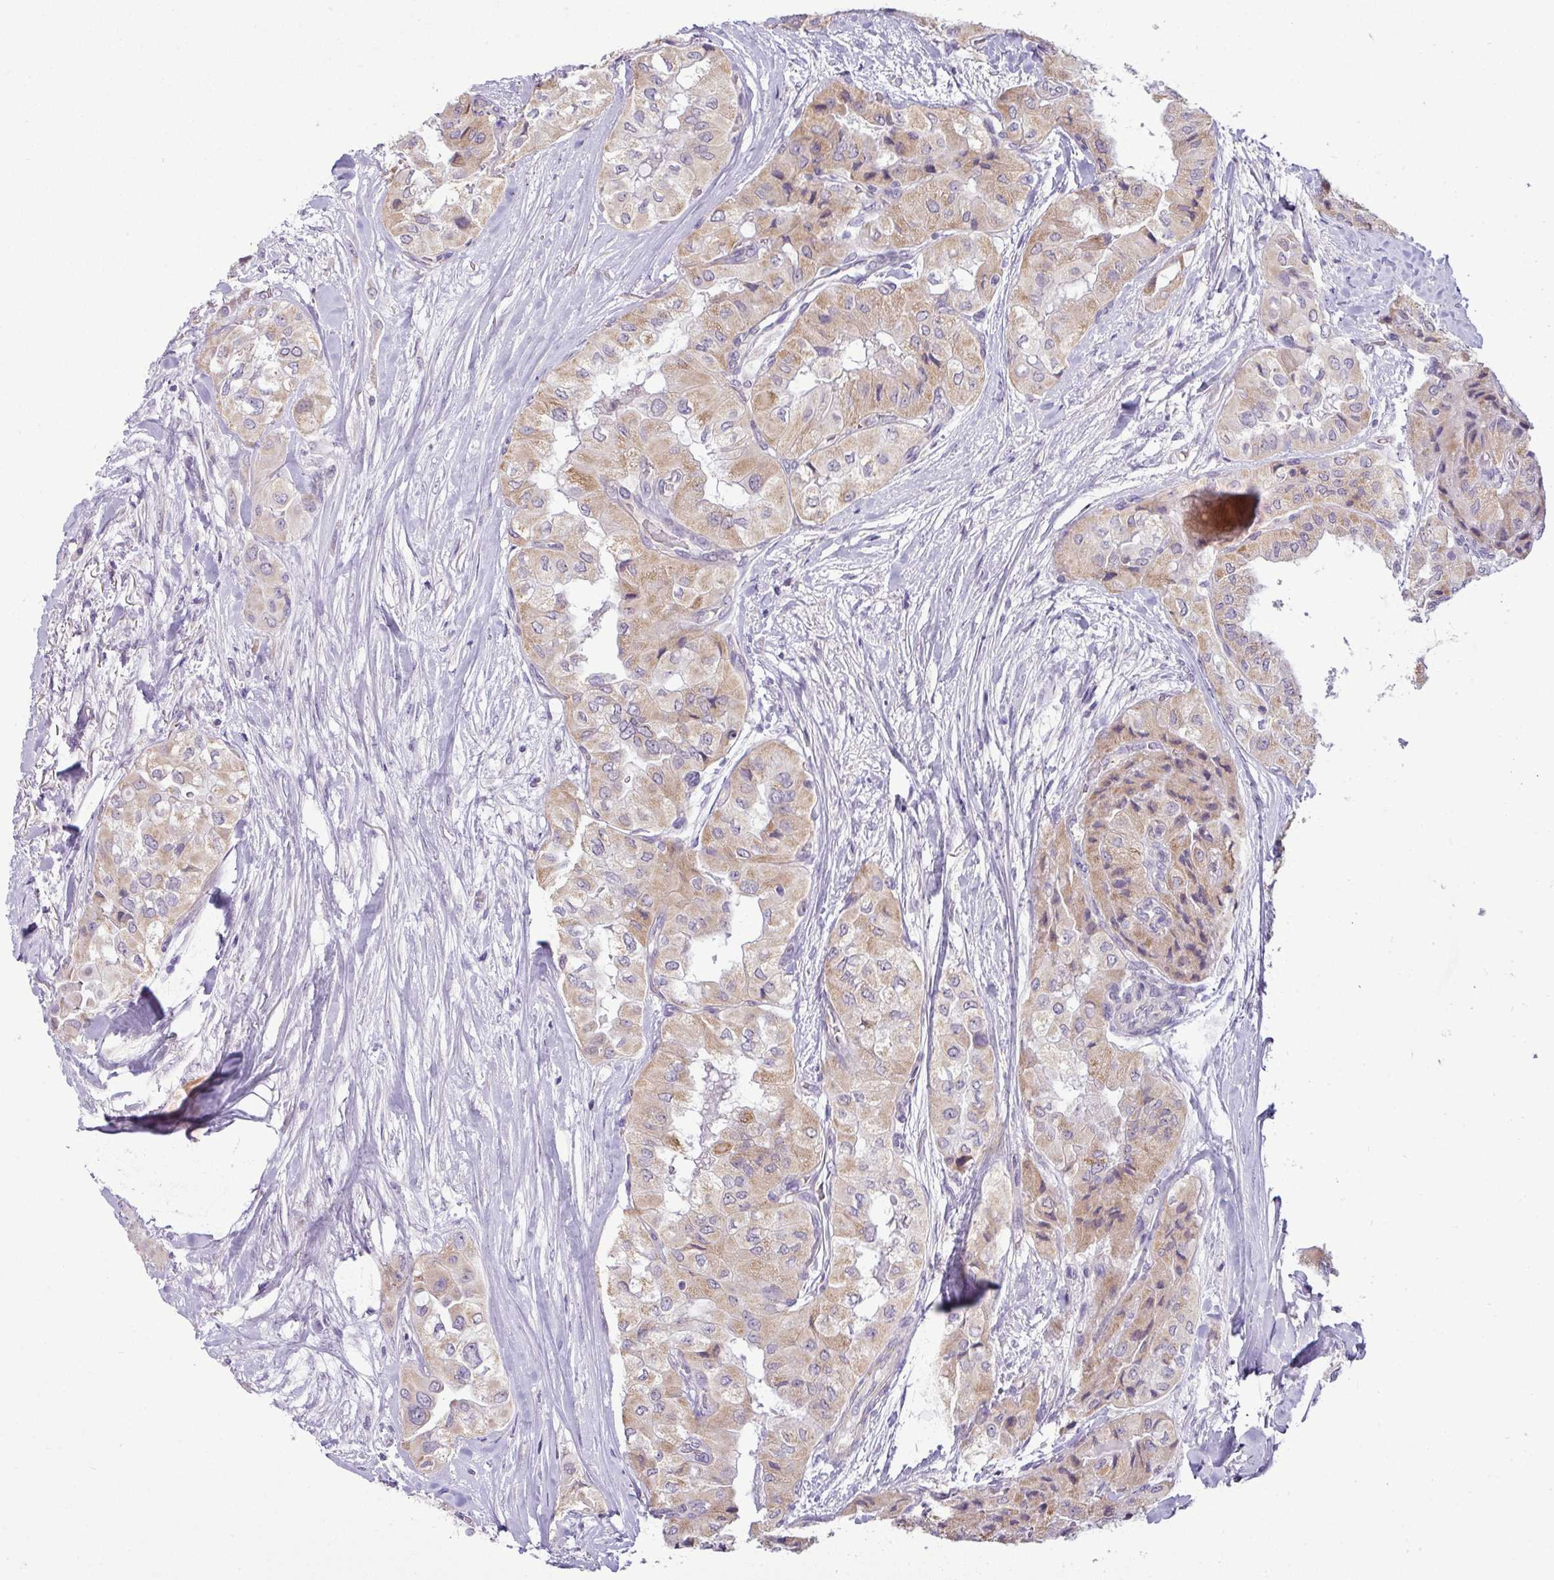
{"staining": {"intensity": "weak", "quantity": ">75%", "location": "cytoplasmic/membranous"}, "tissue": "thyroid cancer", "cell_type": "Tumor cells", "image_type": "cancer", "snomed": [{"axis": "morphology", "description": "Papillary adenocarcinoma, NOS"}, {"axis": "topography", "description": "Thyroid gland"}], "caption": "Human papillary adenocarcinoma (thyroid) stained for a protein (brown) displays weak cytoplasmic/membranous positive expression in approximately >75% of tumor cells.", "gene": "HBEGF", "patient": {"sex": "female", "age": 59}}